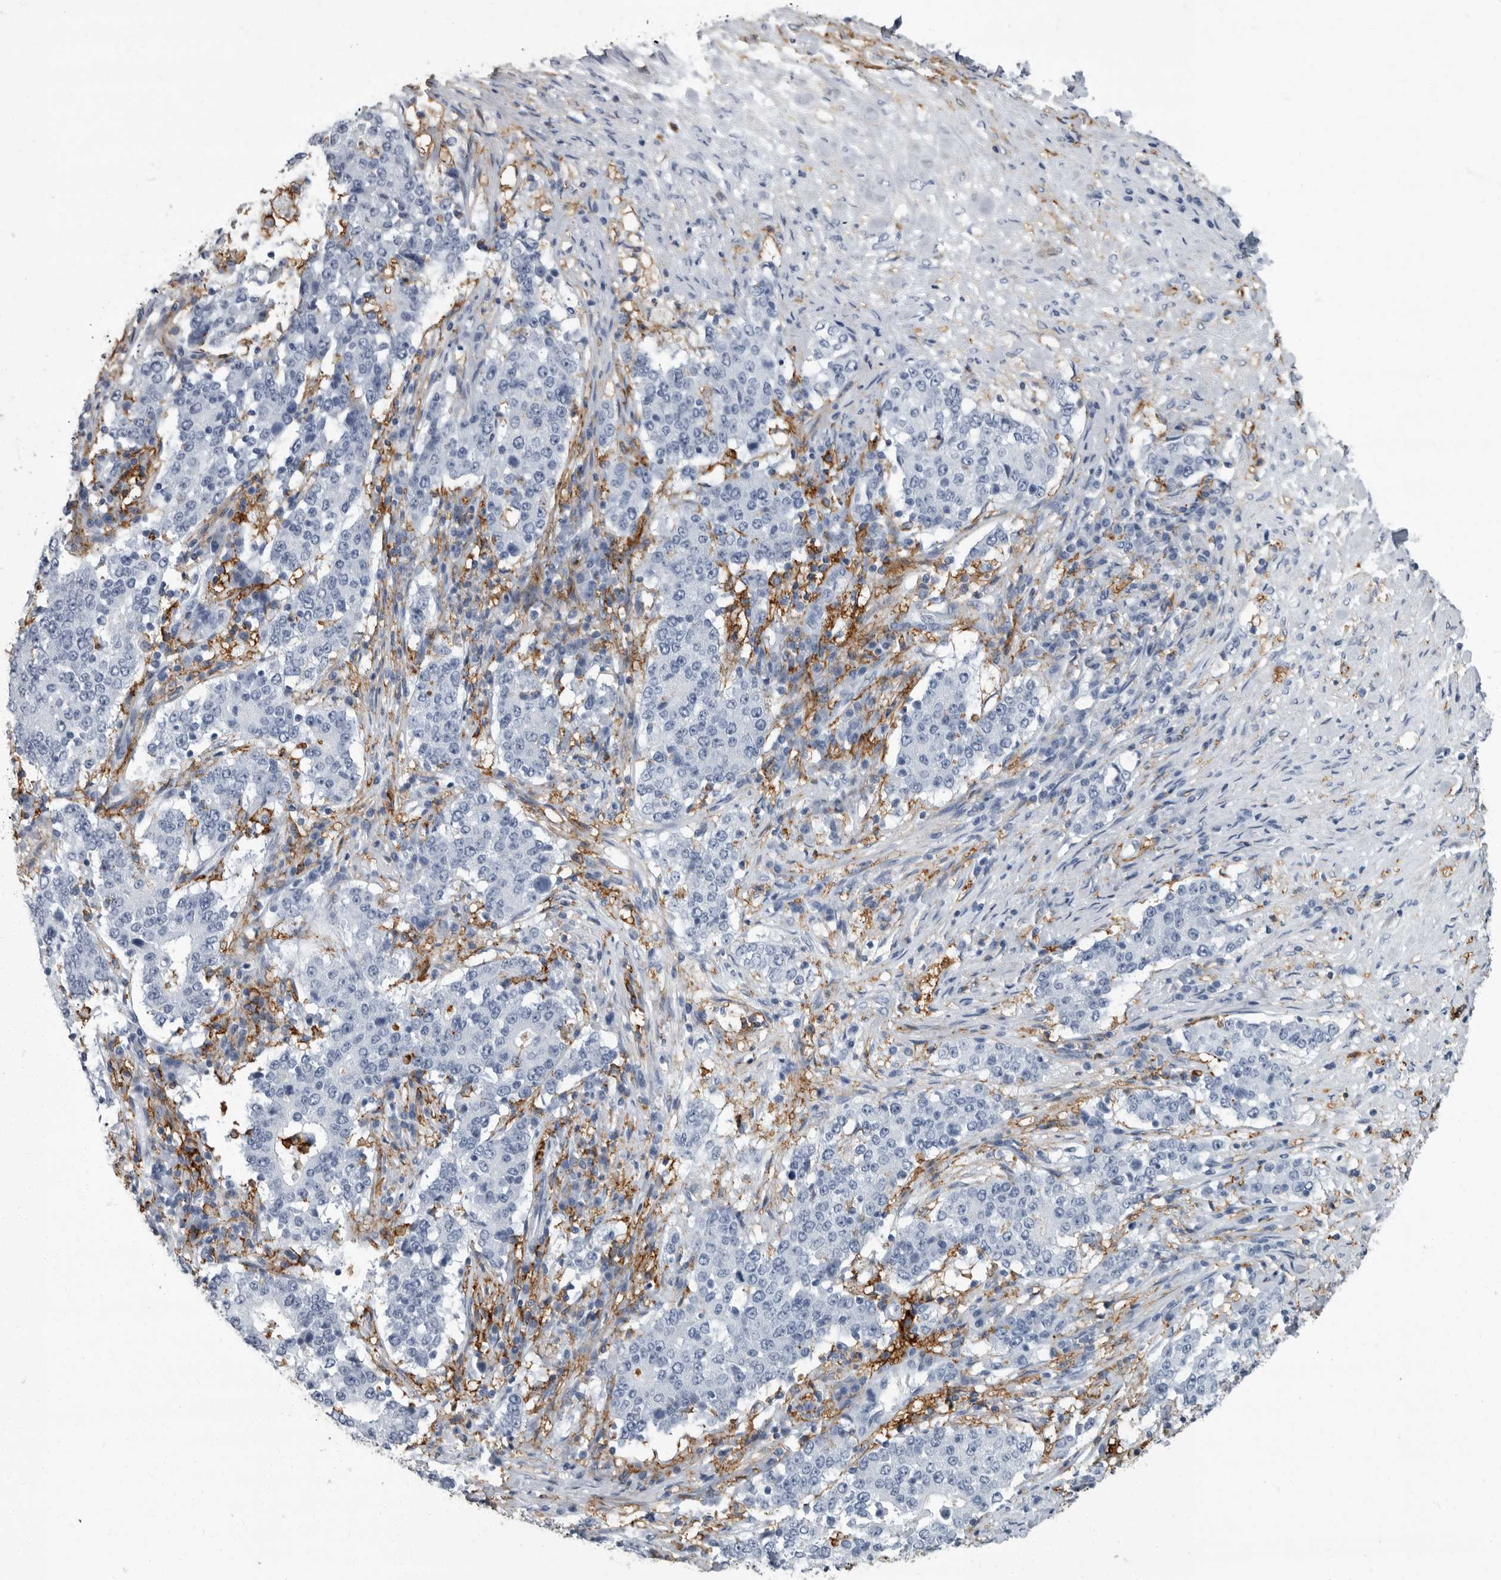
{"staining": {"intensity": "negative", "quantity": "none", "location": "none"}, "tissue": "stomach cancer", "cell_type": "Tumor cells", "image_type": "cancer", "snomed": [{"axis": "morphology", "description": "Adenocarcinoma, NOS"}, {"axis": "topography", "description": "Stomach"}], "caption": "This is an immunohistochemistry micrograph of human stomach cancer. There is no staining in tumor cells.", "gene": "FCER1G", "patient": {"sex": "male", "age": 59}}